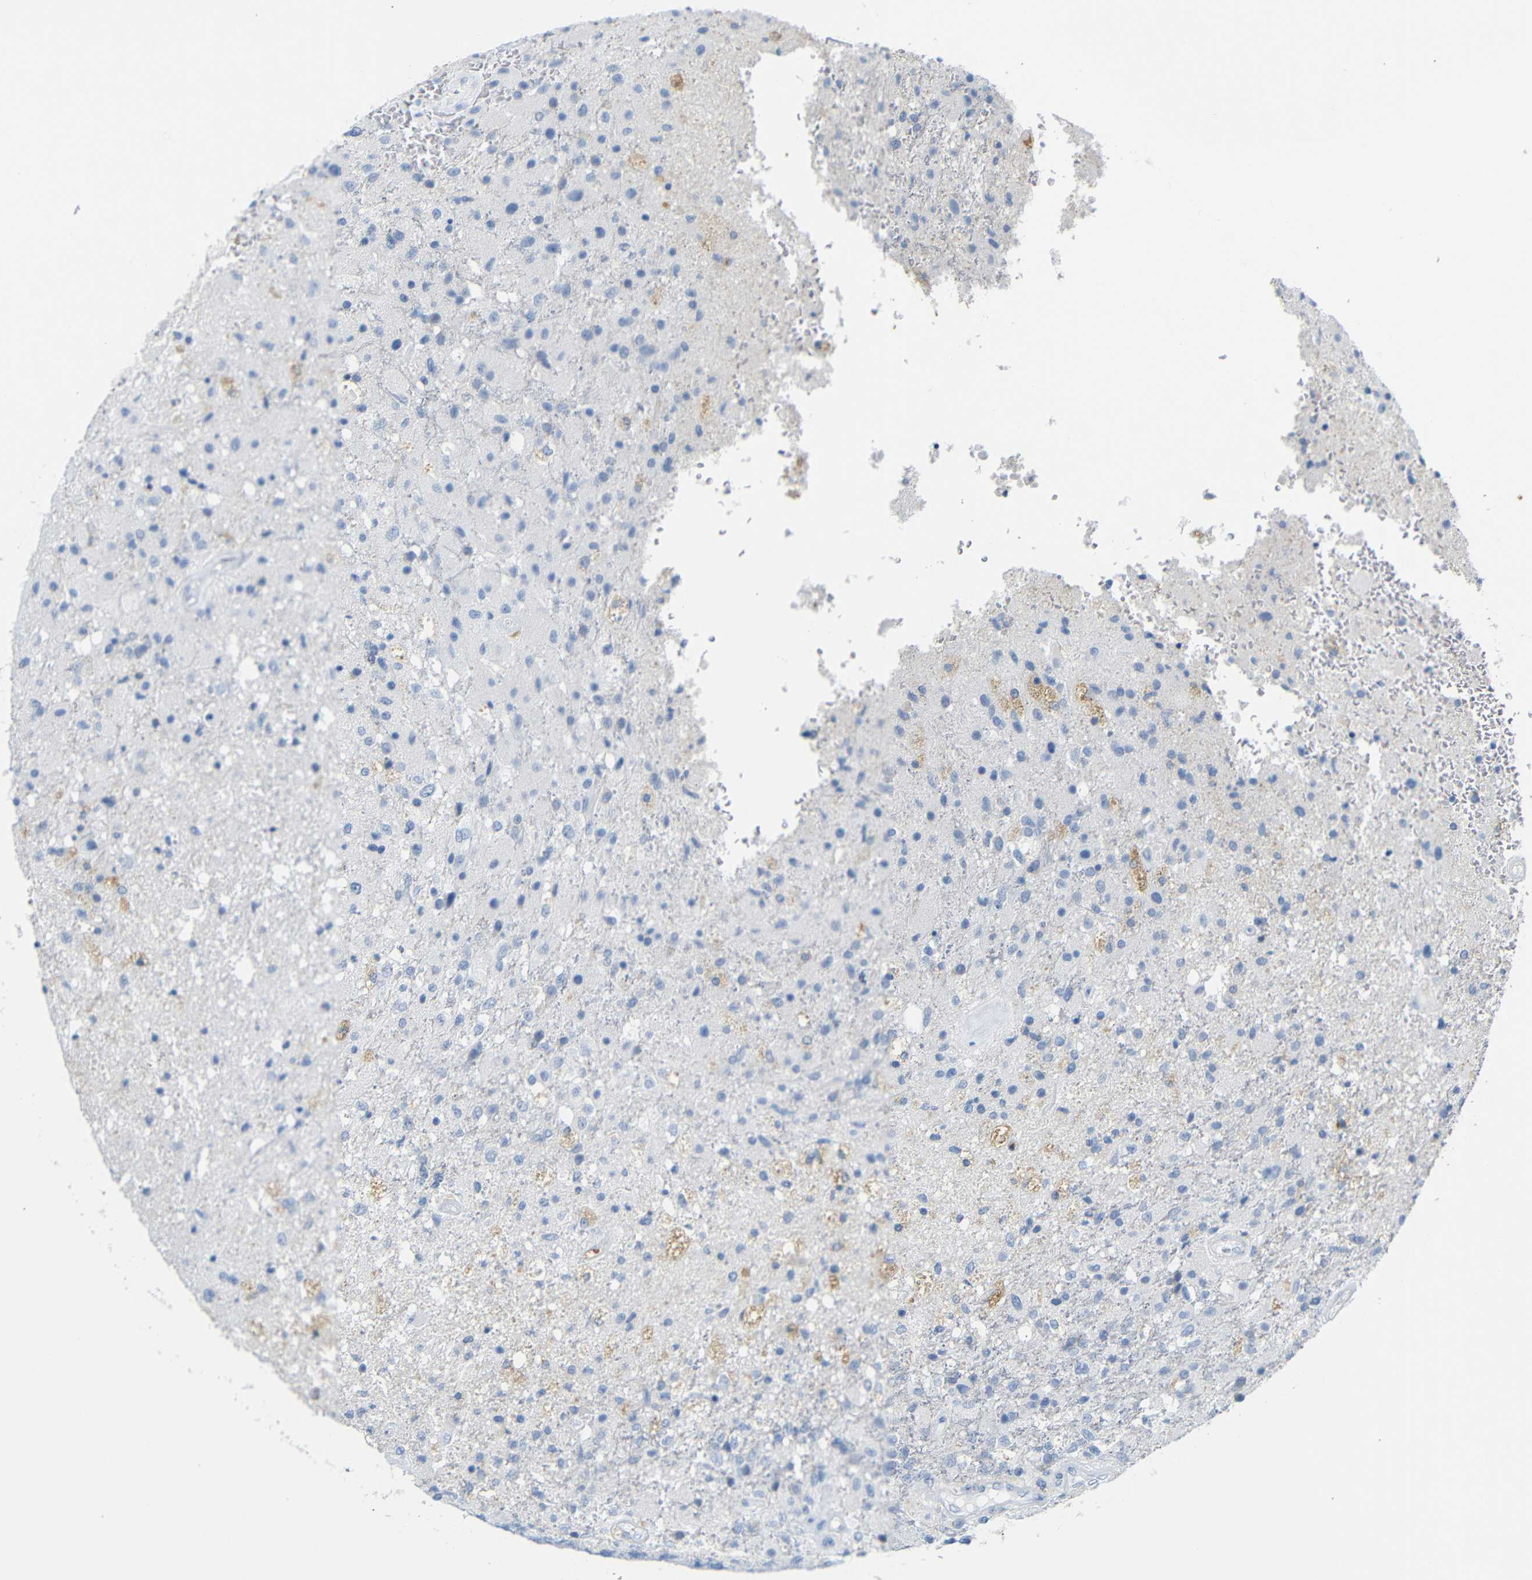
{"staining": {"intensity": "negative", "quantity": "none", "location": "none"}, "tissue": "glioma", "cell_type": "Tumor cells", "image_type": "cancer", "snomed": [{"axis": "morphology", "description": "Normal tissue, NOS"}, {"axis": "morphology", "description": "Glioma, malignant, High grade"}, {"axis": "topography", "description": "Cerebral cortex"}], "caption": "Immunohistochemistry (IHC) micrograph of human glioma stained for a protein (brown), which exhibits no expression in tumor cells.", "gene": "FCRL1", "patient": {"sex": "male", "age": 77}}